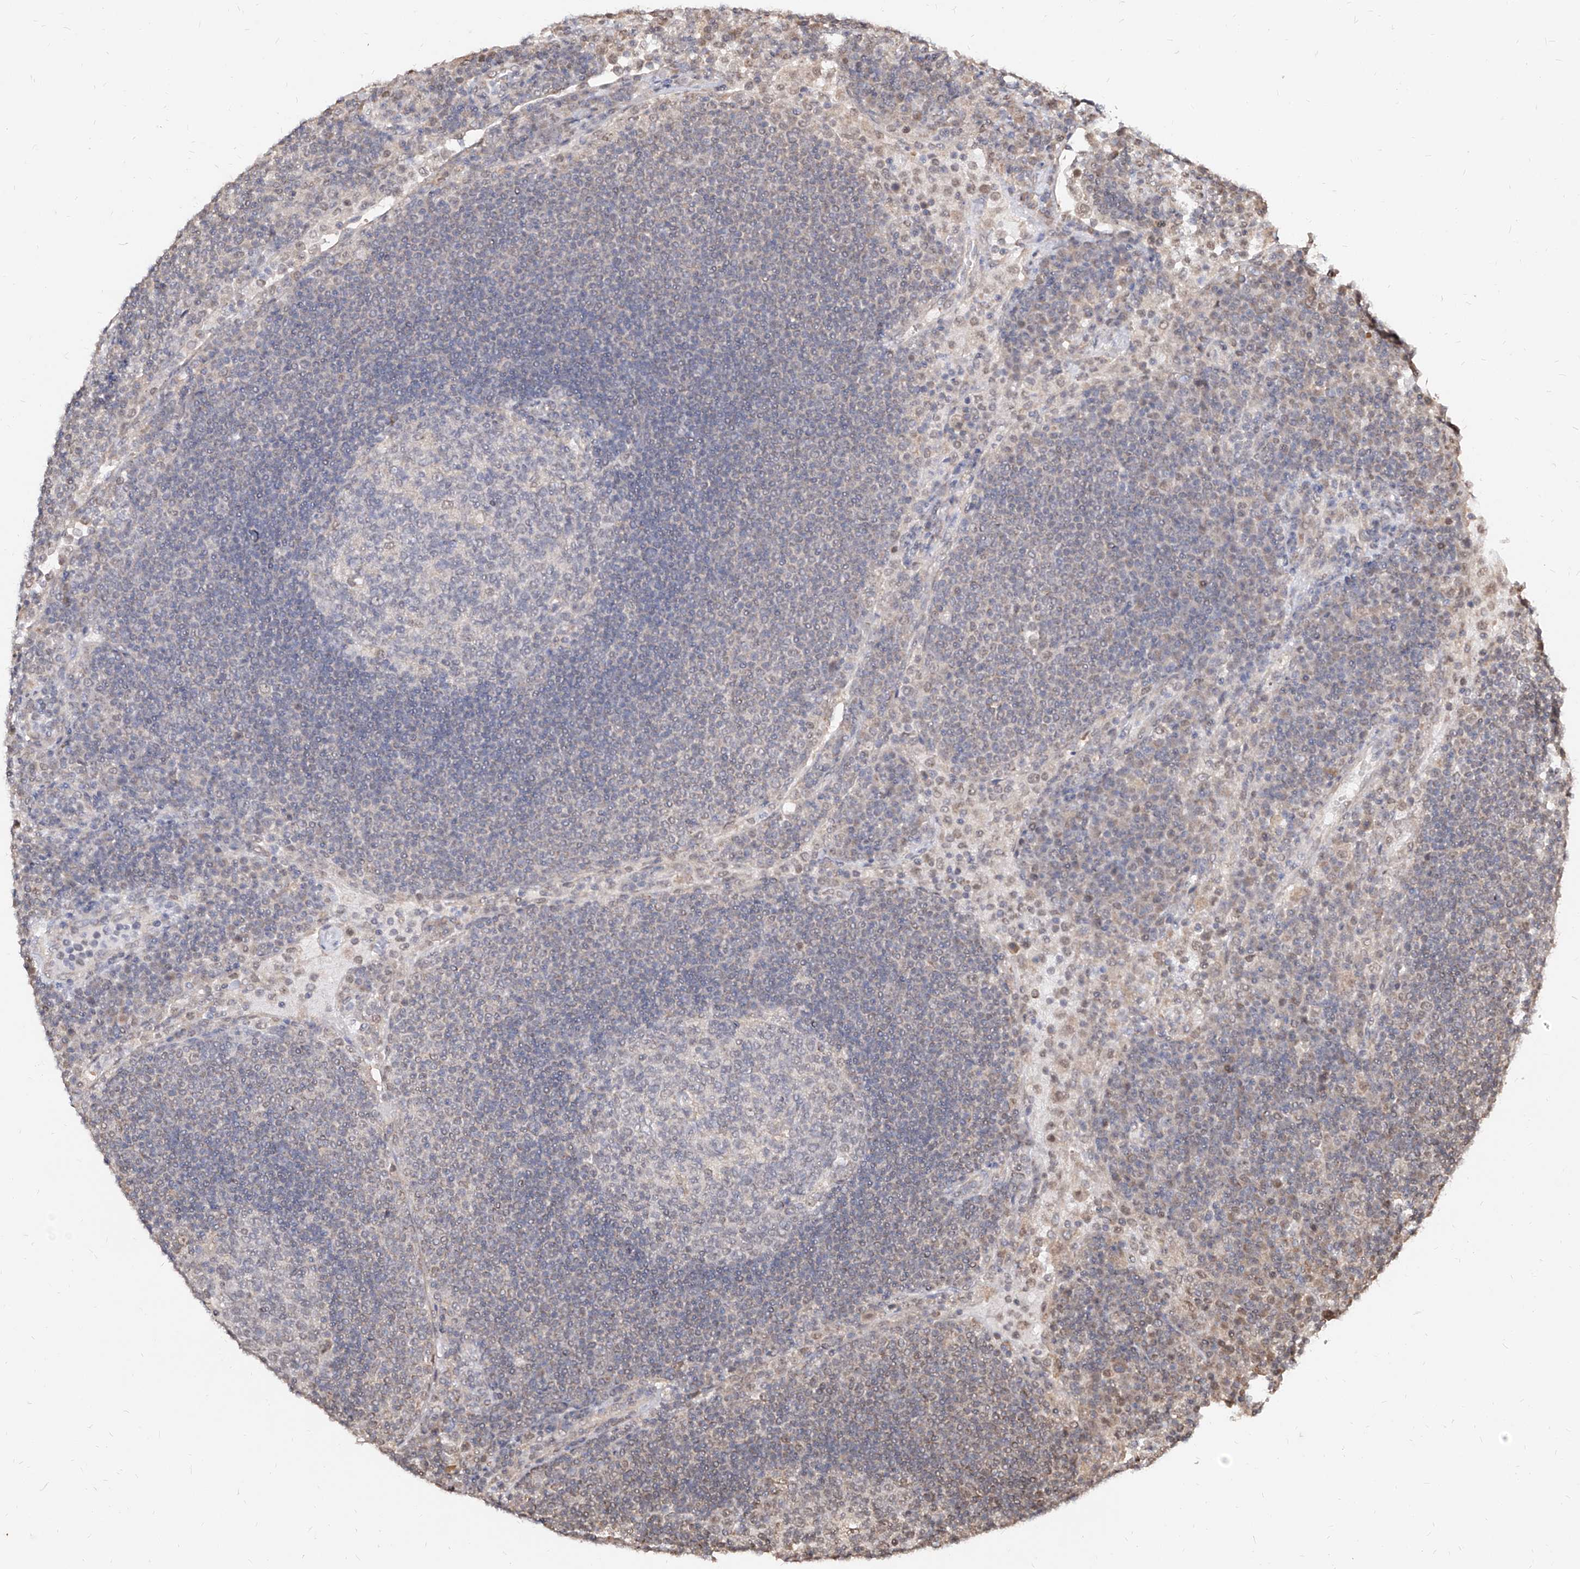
{"staining": {"intensity": "negative", "quantity": "none", "location": "none"}, "tissue": "lymph node", "cell_type": "Germinal center cells", "image_type": "normal", "snomed": [{"axis": "morphology", "description": "Normal tissue, NOS"}, {"axis": "topography", "description": "Lymph node"}], "caption": "The photomicrograph exhibits no significant expression in germinal center cells of lymph node. Brightfield microscopy of immunohistochemistry stained with DAB (3,3'-diaminobenzidine) (brown) and hematoxylin (blue), captured at high magnification.", "gene": "C8orf82", "patient": {"sex": "female", "age": 53}}